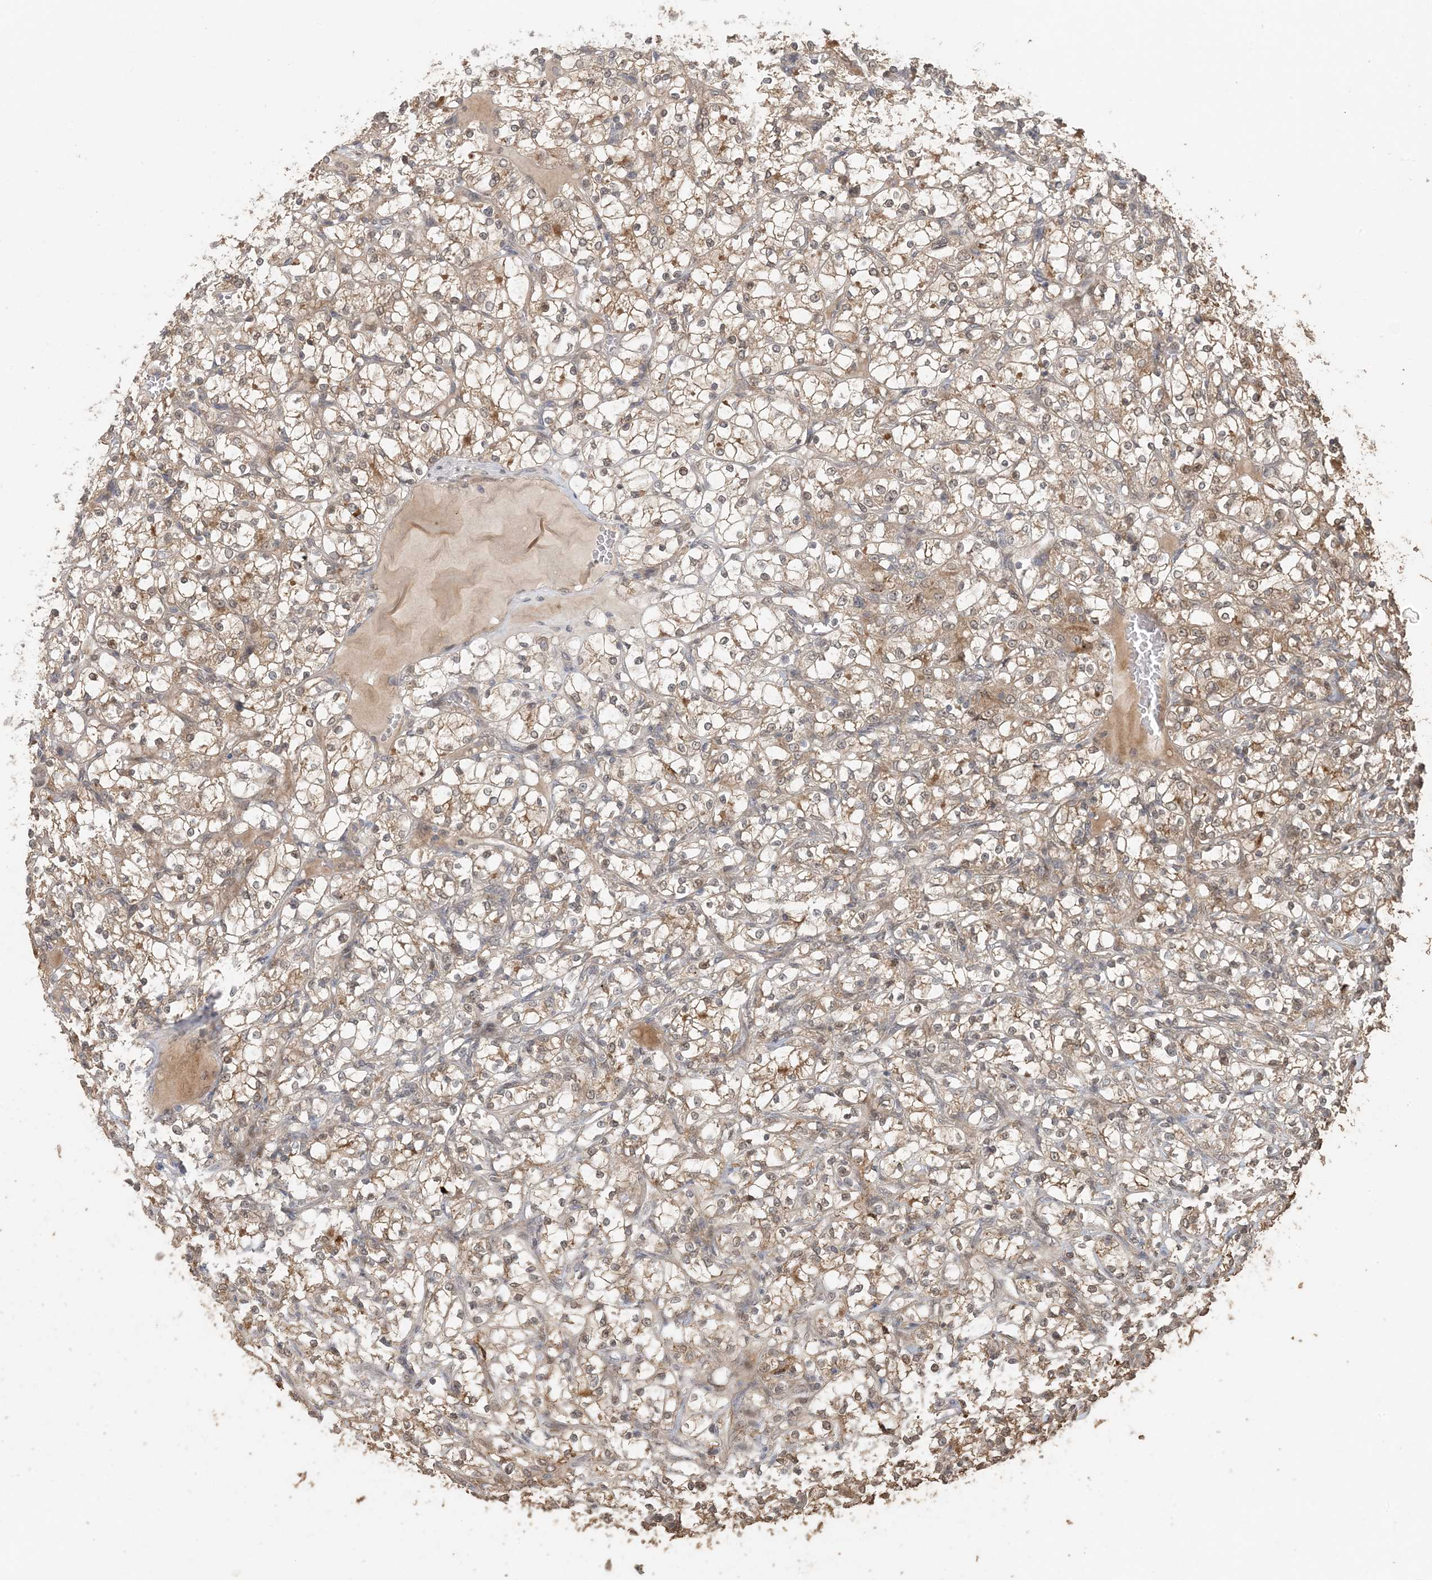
{"staining": {"intensity": "weak", "quantity": ">75%", "location": "cytoplasmic/membranous,nuclear"}, "tissue": "renal cancer", "cell_type": "Tumor cells", "image_type": "cancer", "snomed": [{"axis": "morphology", "description": "Adenocarcinoma, NOS"}, {"axis": "topography", "description": "Kidney"}], "caption": "Immunohistochemistry (IHC) histopathology image of human renal adenocarcinoma stained for a protein (brown), which demonstrates low levels of weak cytoplasmic/membranous and nuclear staining in approximately >75% of tumor cells.", "gene": "ATP13A2", "patient": {"sex": "female", "age": 69}}